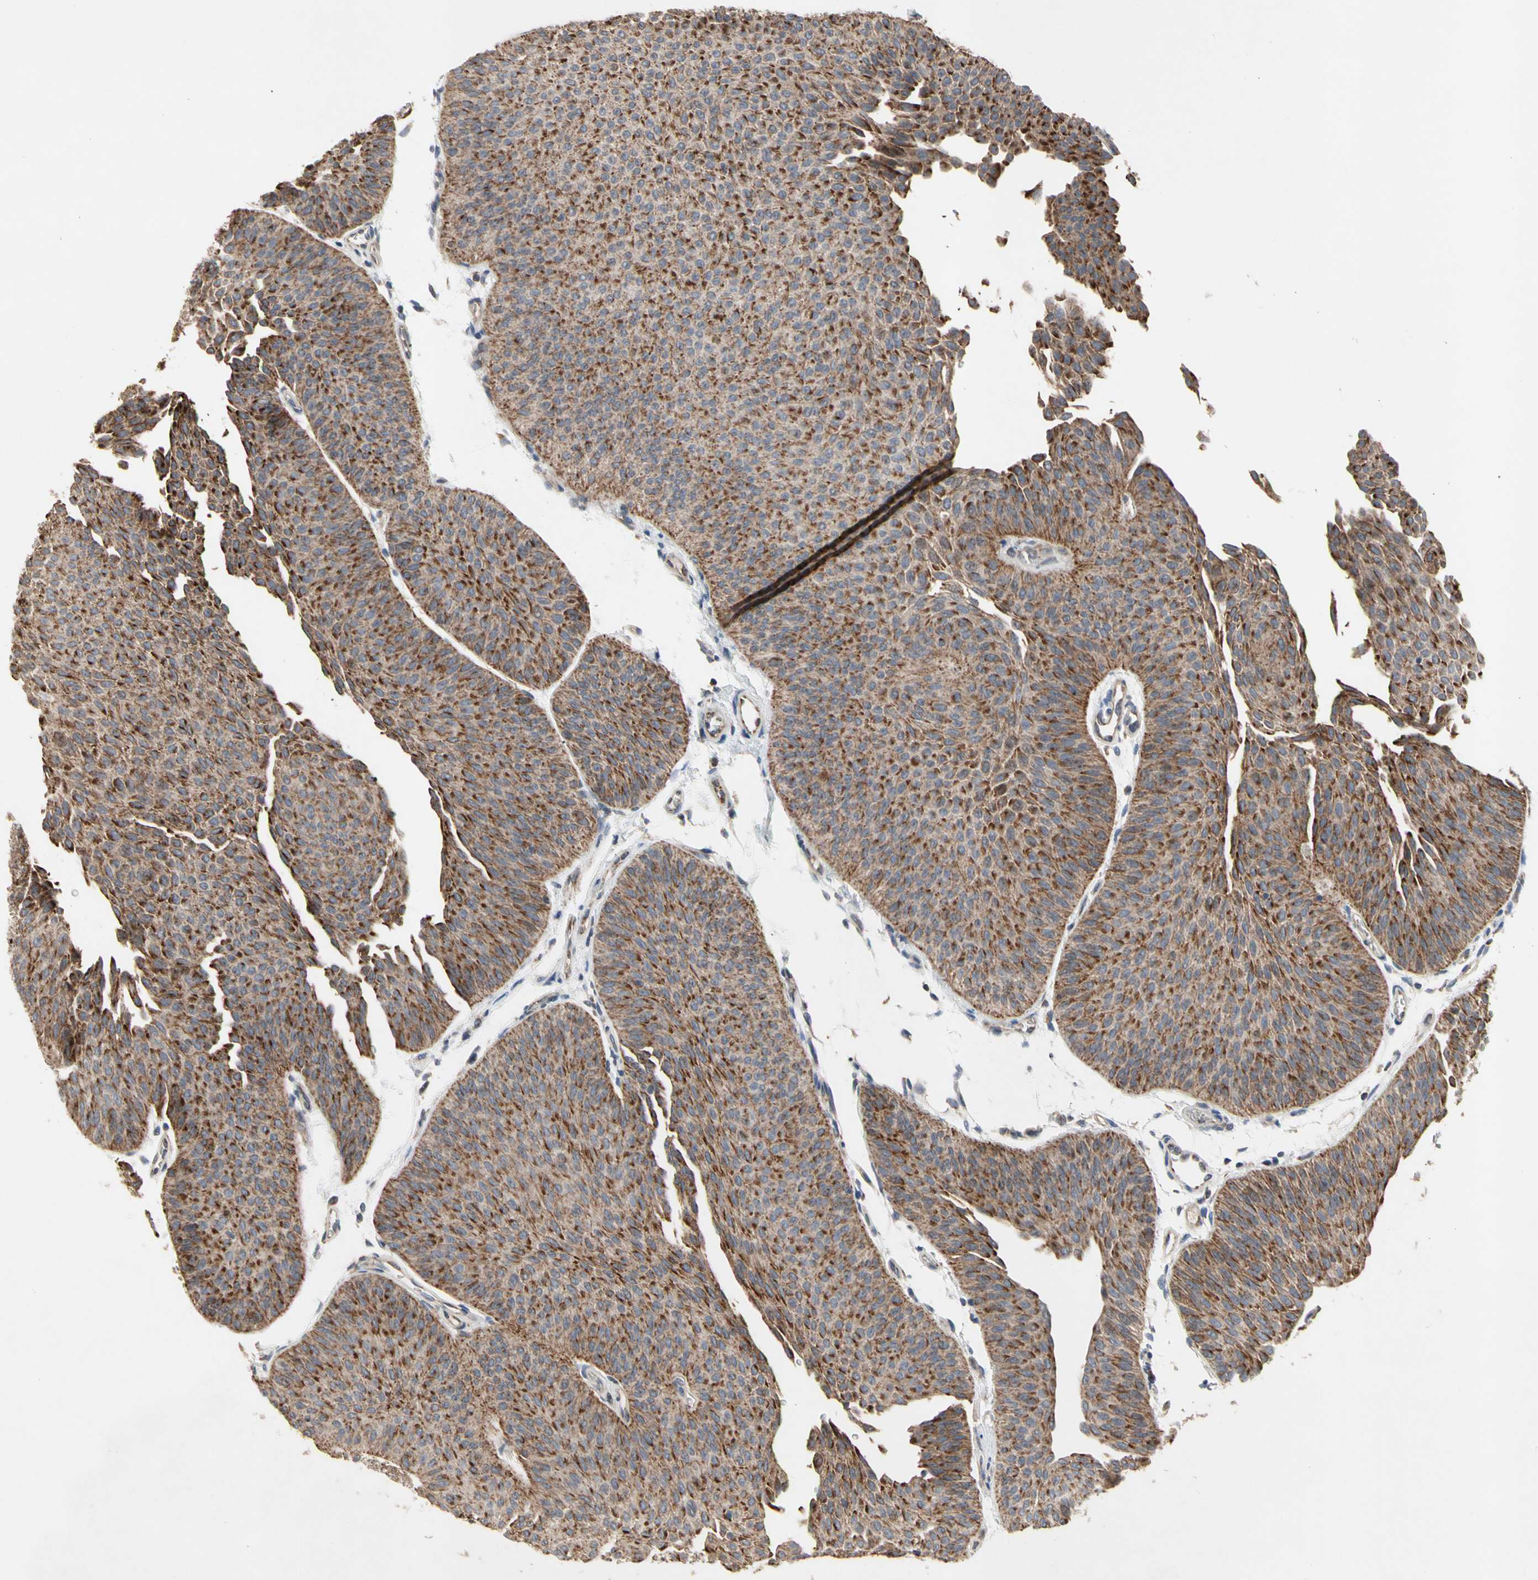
{"staining": {"intensity": "strong", "quantity": ">75%", "location": "cytoplasmic/membranous"}, "tissue": "urothelial cancer", "cell_type": "Tumor cells", "image_type": "cancer", "snomed": [{"axis": "morphology", "description": "Urothelial carcinoma, Low grade"}, {"axis": "topography", "description": "Urinary bladder"}], "caption": "Protein analysis of urothelial cancer tissue displays strong cytoplasmic/membranous positivity in approximately >75% of tumor cells. (DAB = brown stain, brightfield microscopy at high magnification).", "gene": "GPD2", "patient": {"sex": "female", "age": 60}}